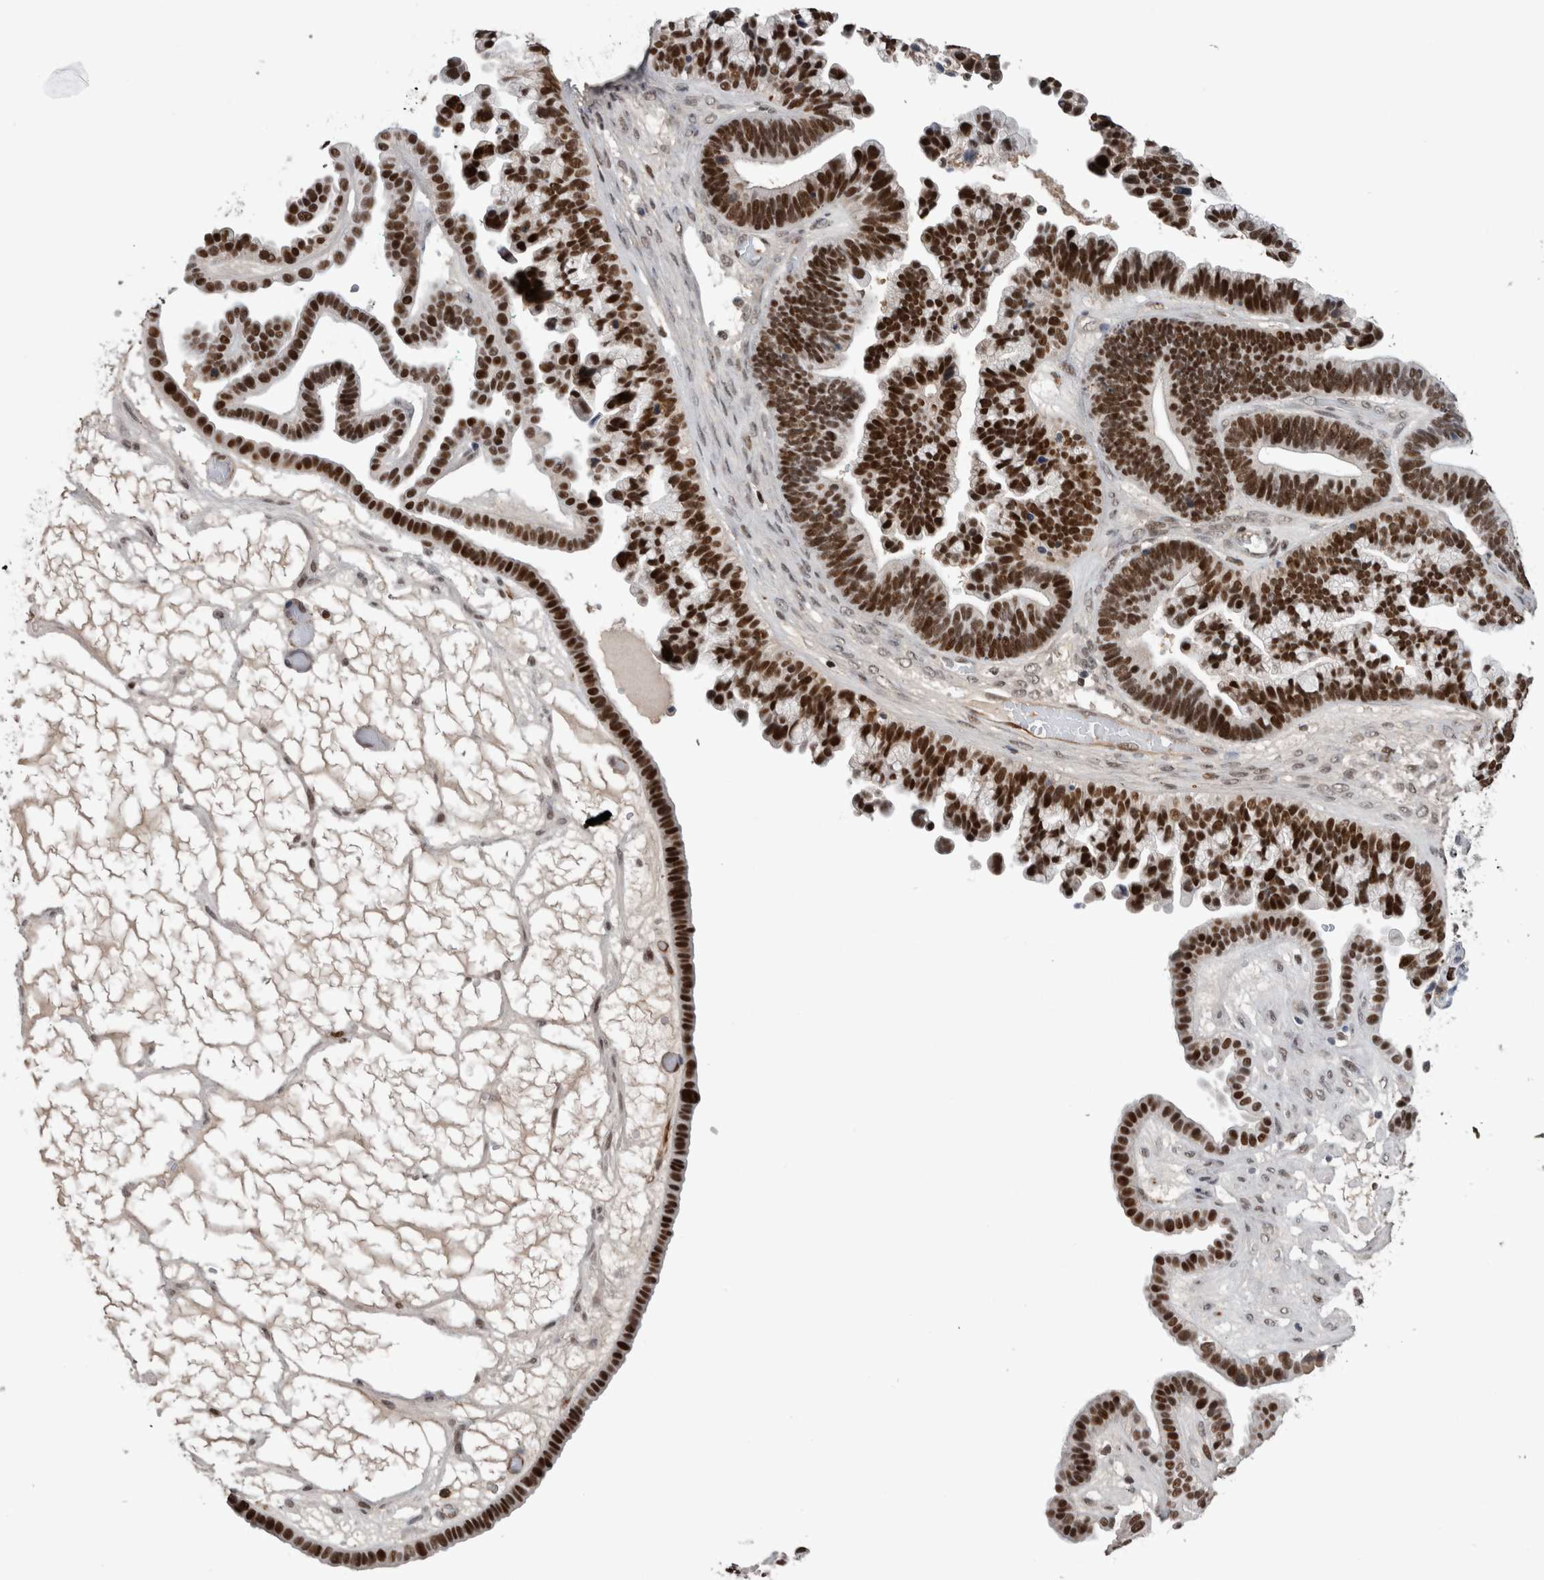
{"staining": {"intensity": "strong", "quantity": ">75%", "location": "nuclear"}, "tissue": "ovarian cancer", "cell_type": "Tumor cells", "image_type": "cancer", "snomed": [{"axis": "morphology", "description": "Cystadenocarcinoma, serous, NOS"}, {"axis": "topography", "description": "Ovary"}], "caption": "Immunohistochemistry (IHC) of human ovarian serous cystadenocarcinoma exhibits high levels of strong nuclear positivity in about >75% of tumor cells.", "gene": "POLD2", "patient": {"sex": "female", "age": 56}}